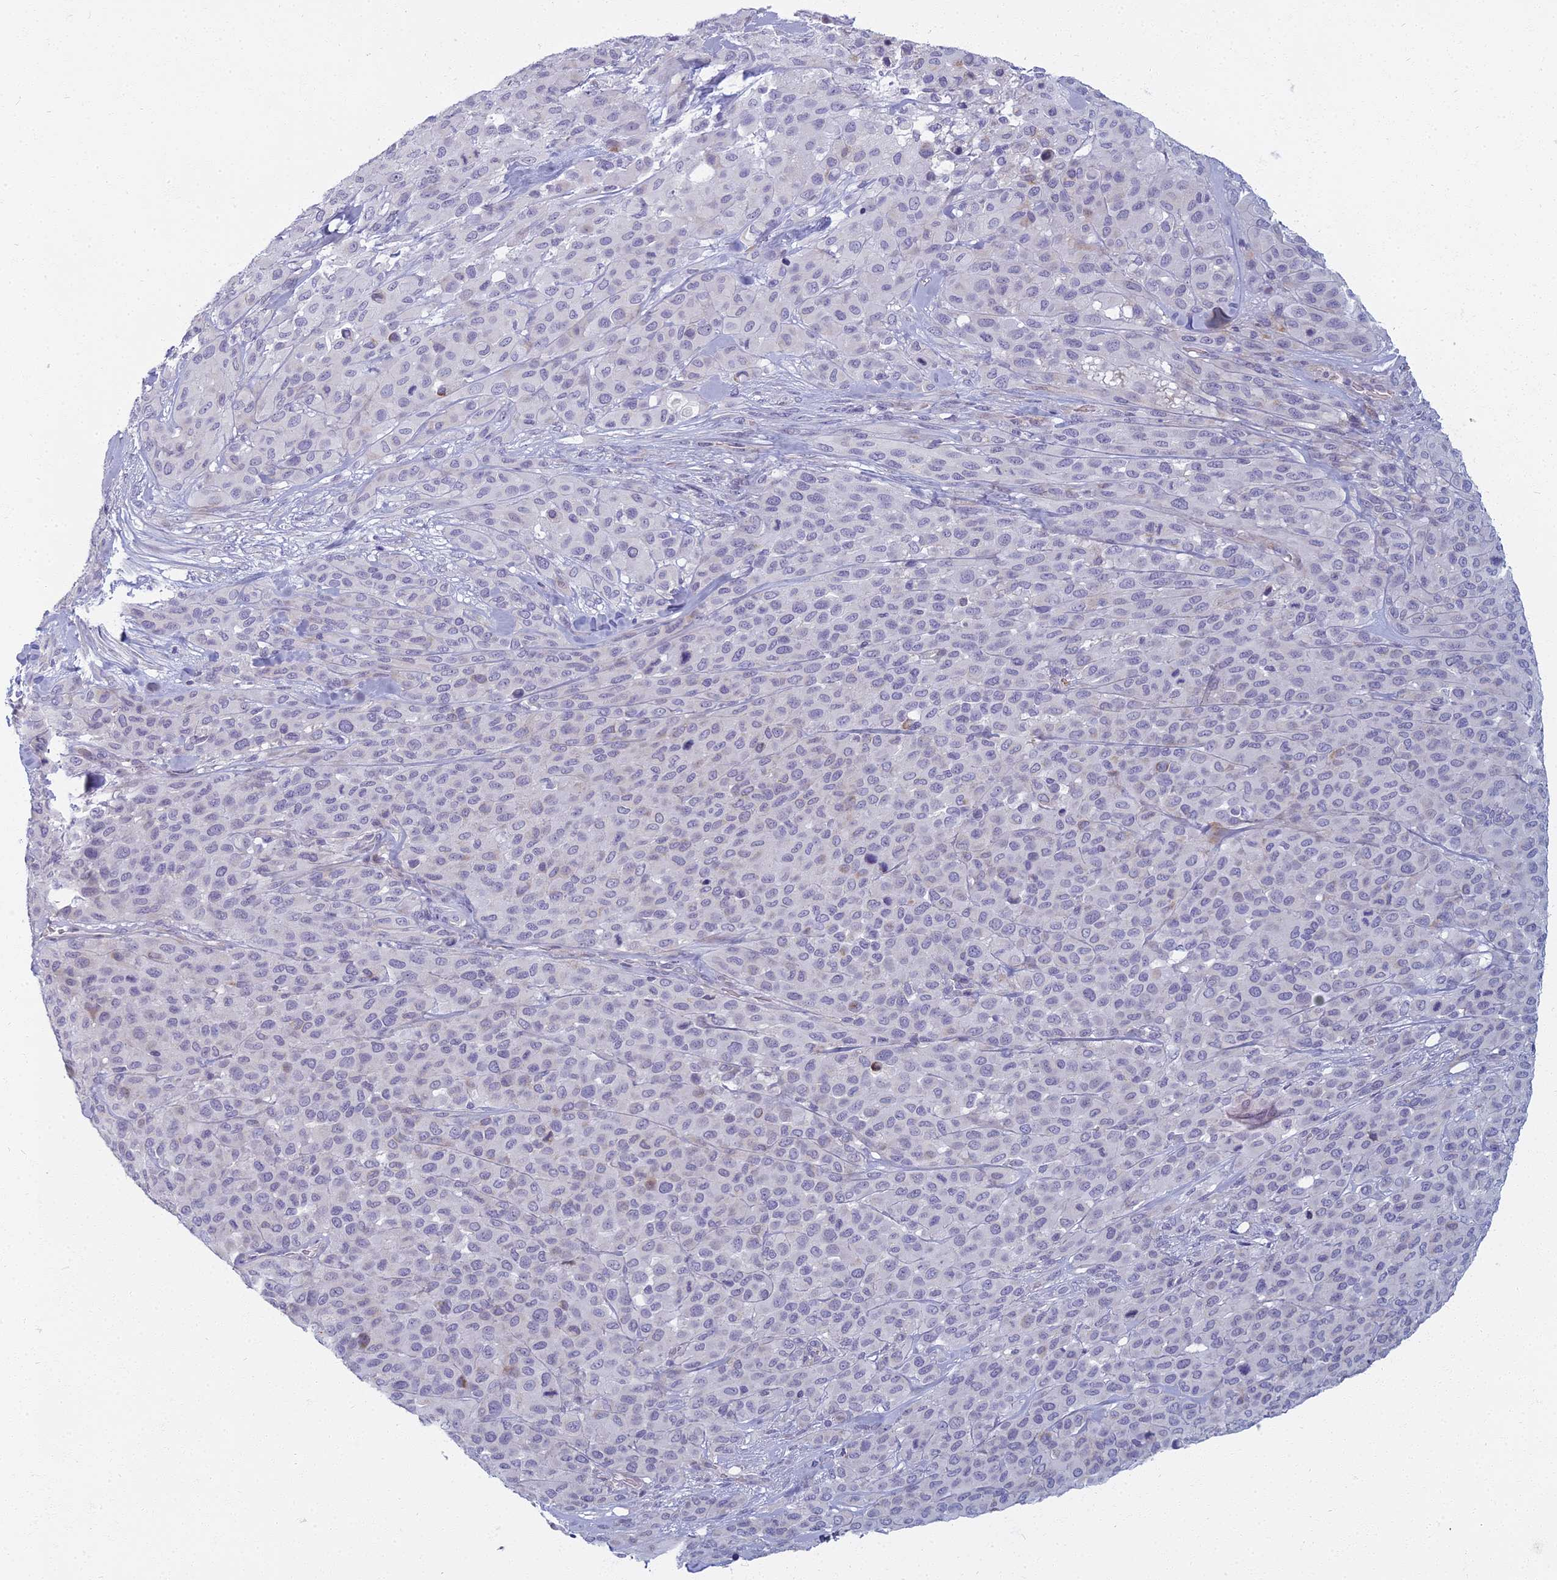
{"staining": {"intensity": "negative", "quantity": "none", "location": "none"}, "tissue": "melanoma", "cell_type": "Tumor cells", "image_type": "cancer", "snomed": [{"axis": "morphology", "description": "Malignant melanoma, Metastatic site"}, {"axis": "topography", "description": "Skin"}], "caption": "A high-resolution image shows immunohistochemistry (IHC) staining of melanoma, which shows no significant staining in tumor cells.", "gene": "ARL15", "patient": {"sex": "female", "age": 81}}